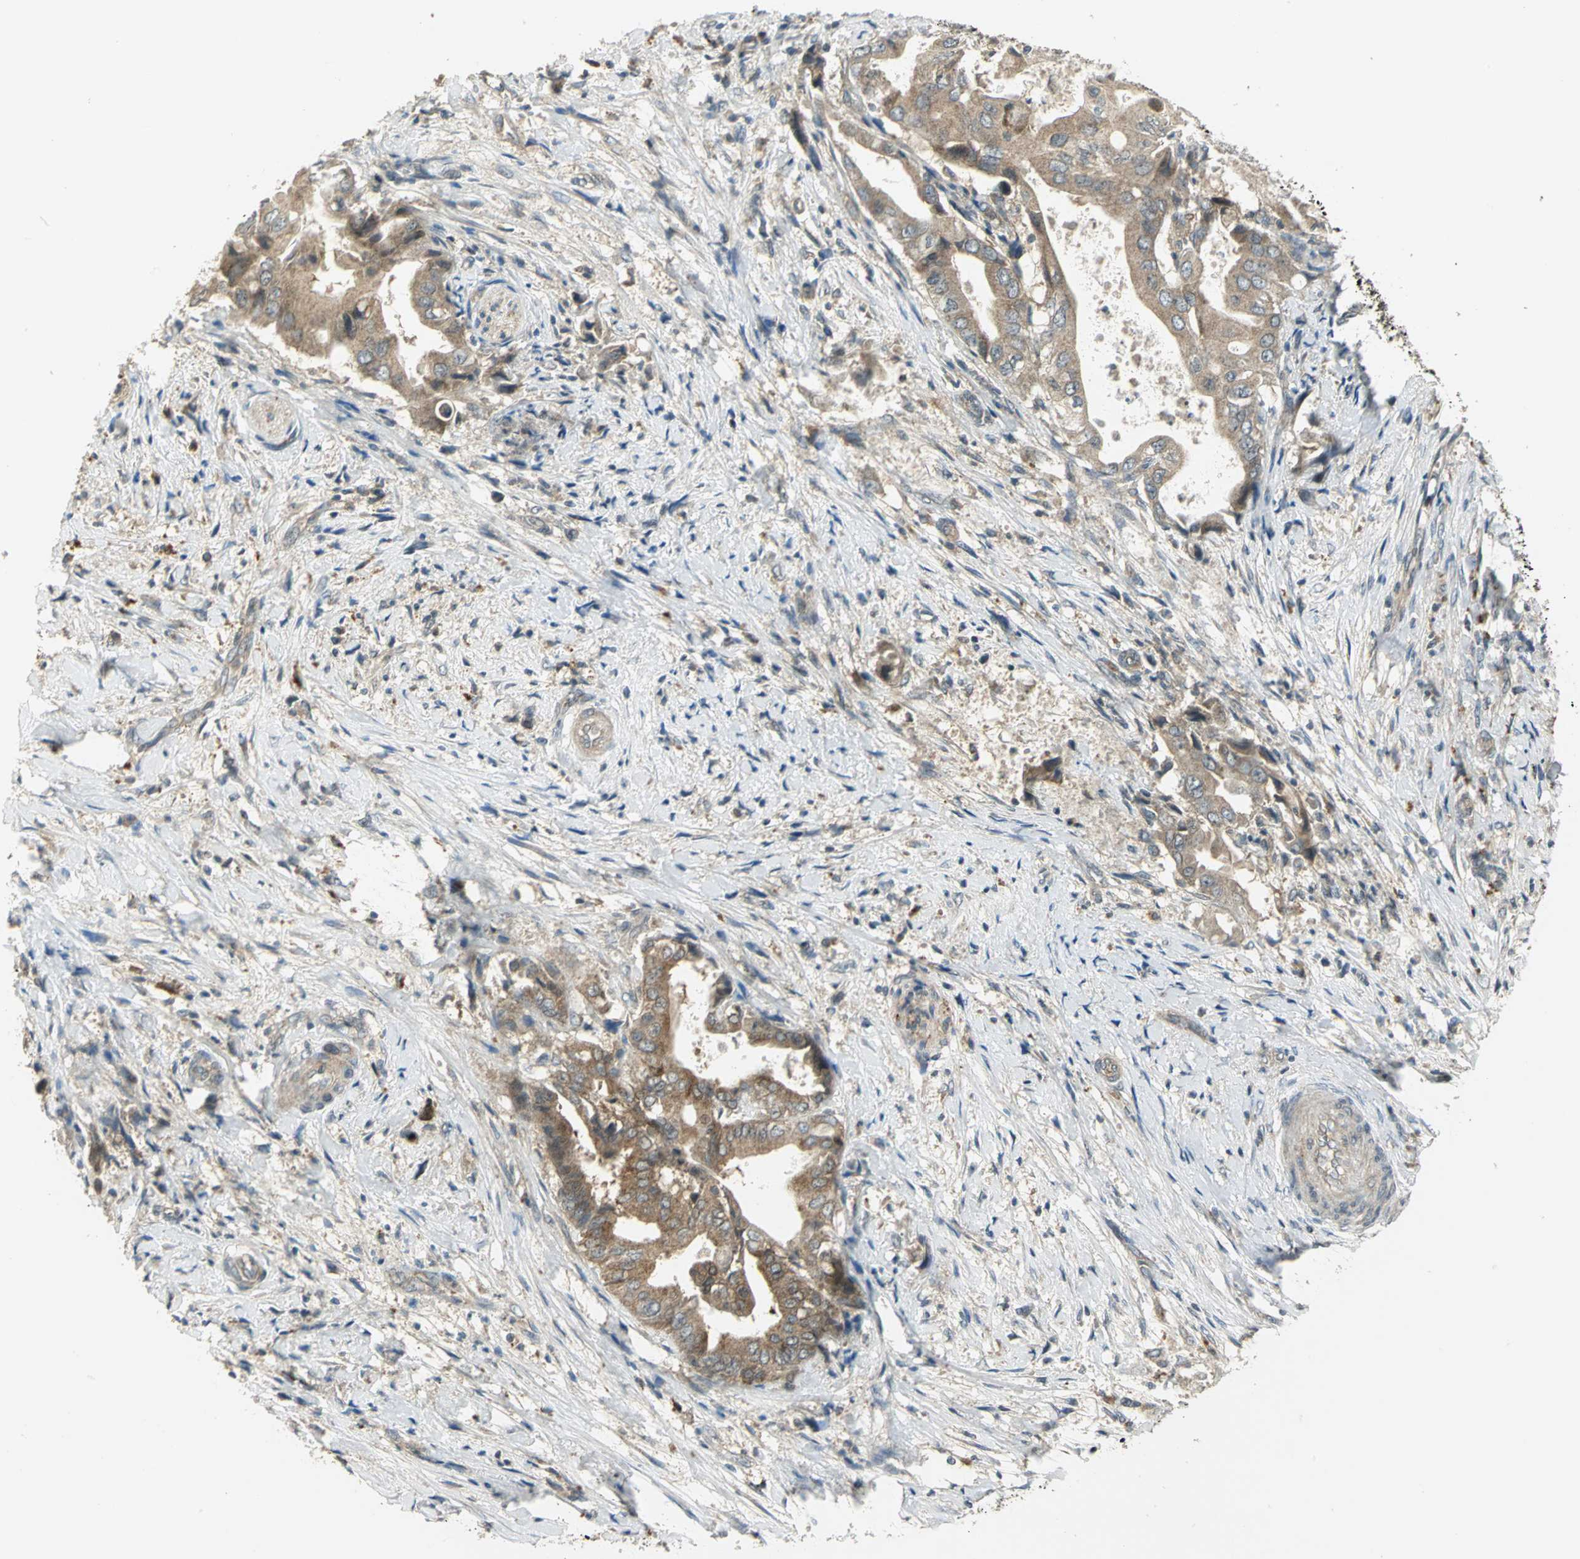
{"staining": {"intensity": "moderate", "quantity": ">75%", "location": "cytoplasmic/membranous"}, "tissue": "liver cancer", "cell_type": "Tumor cells", "image_type": "cancer", "snomed": [{"axis": "morphology", "description": "Cholangiocarcinoma"}, {"axis": "topography", "description": "Liver"}], "caption": "Protein staining of liver cancer tissue displays moderate cytoplasmic/membranous positivity in approximately >75% of tumor cells.", "gene": "MAPK8IP3", "patient": {"sex": "male", "age": 58}}